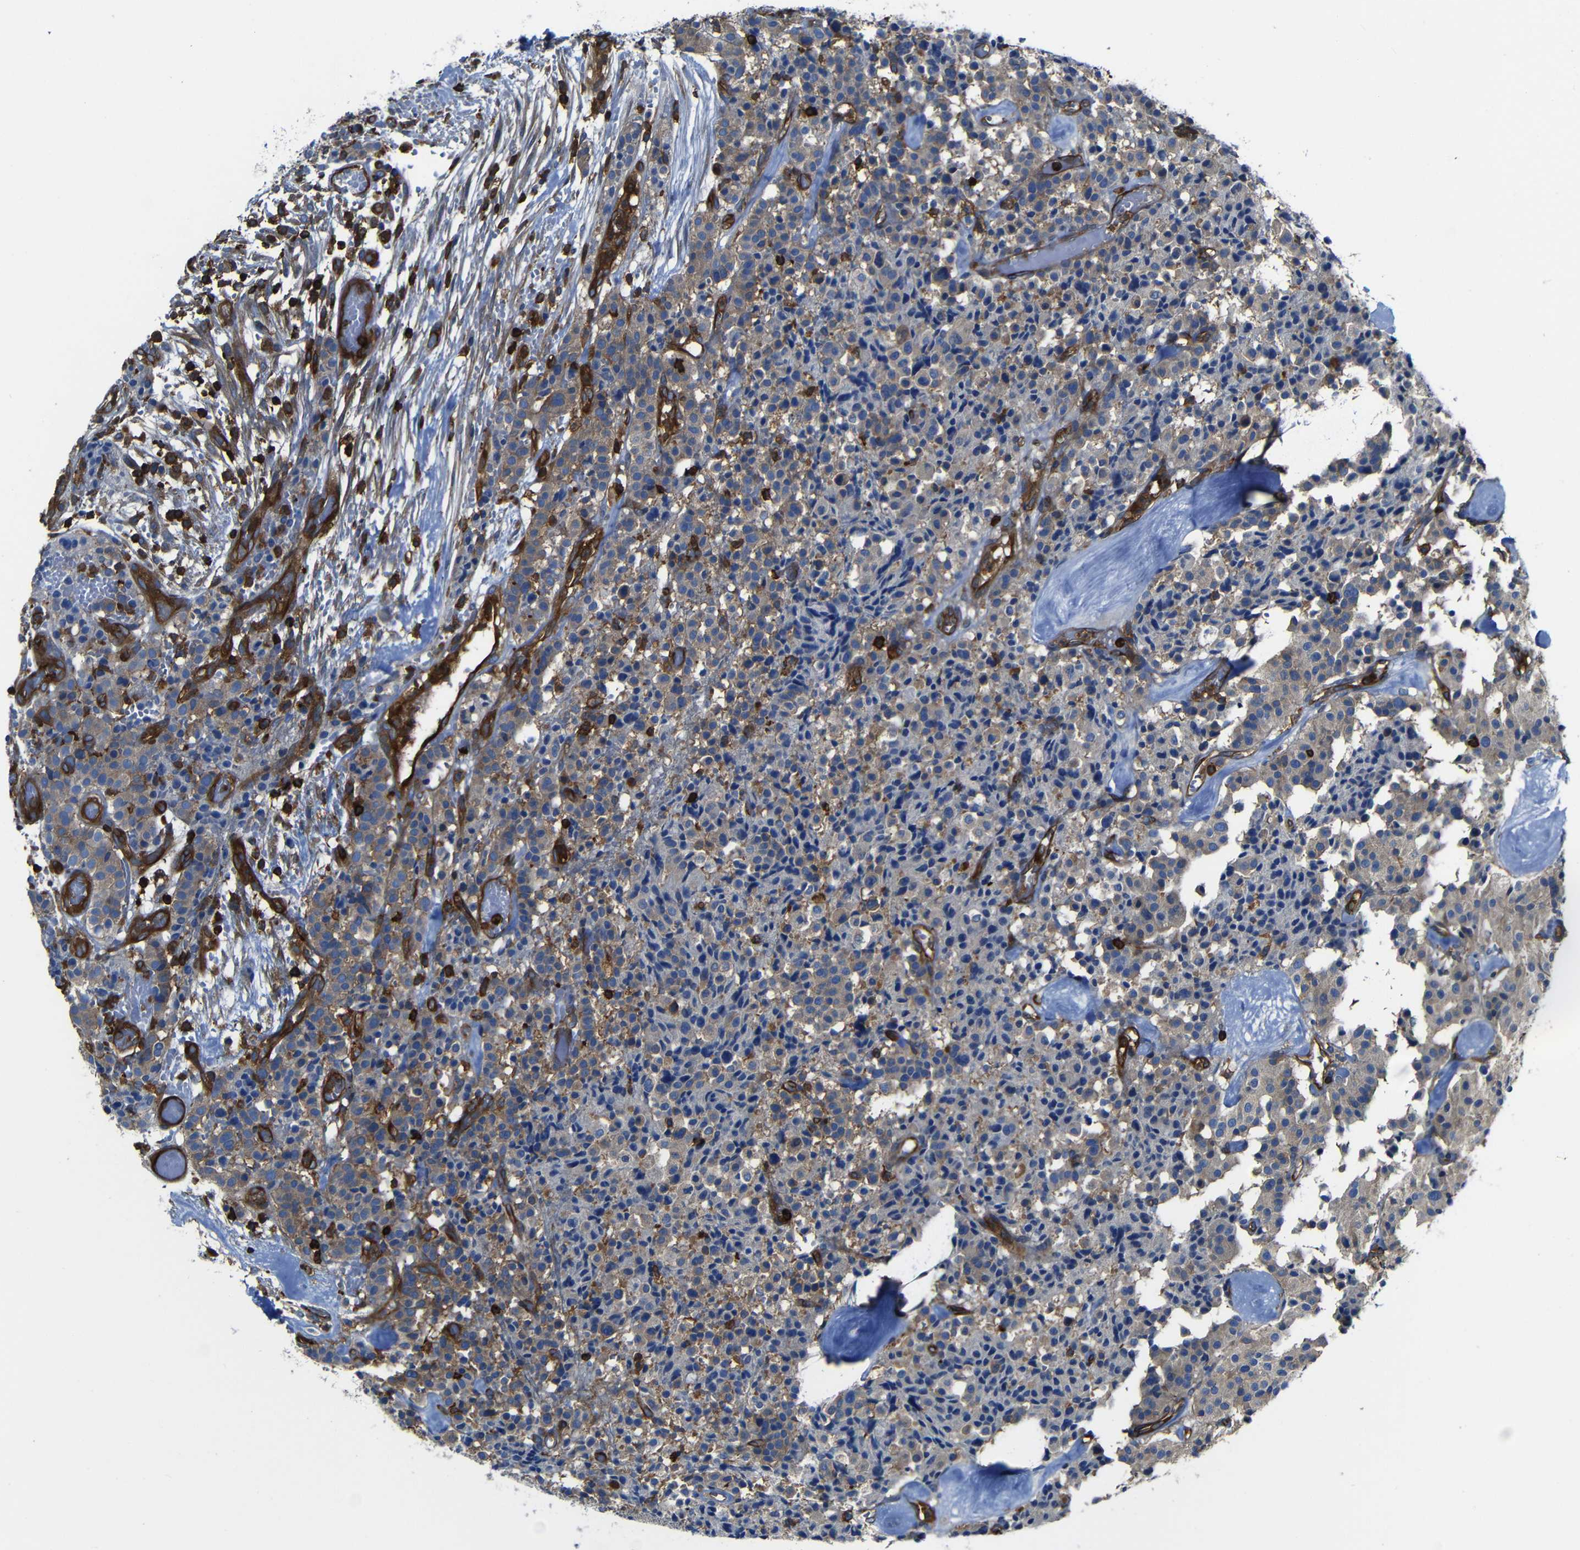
{"staining": {"intensity": "weak", "quantity": "25%-75%", "location": "cytoplasmic/membranous"}, "tissue": "carcinoid", "cell_type": "Tumor cells", "image_type": "cancer", "snomed": [{"axis": "morphology", "description": "Carcinoid, malignant, NOS"}, {"axis": "topography", "description": "Lung"}], "caption": "This histopathology image demonstrates malignant carcinoid stained with immunohistochemistry to label a protein in brown. The cytoplasmic/membranous of tumor cells show weak positivity for the protein. Nuclei are counter-stained blue.", "gene": "ARHGEF1", "patient": {"sex": "male", "age": 30}}